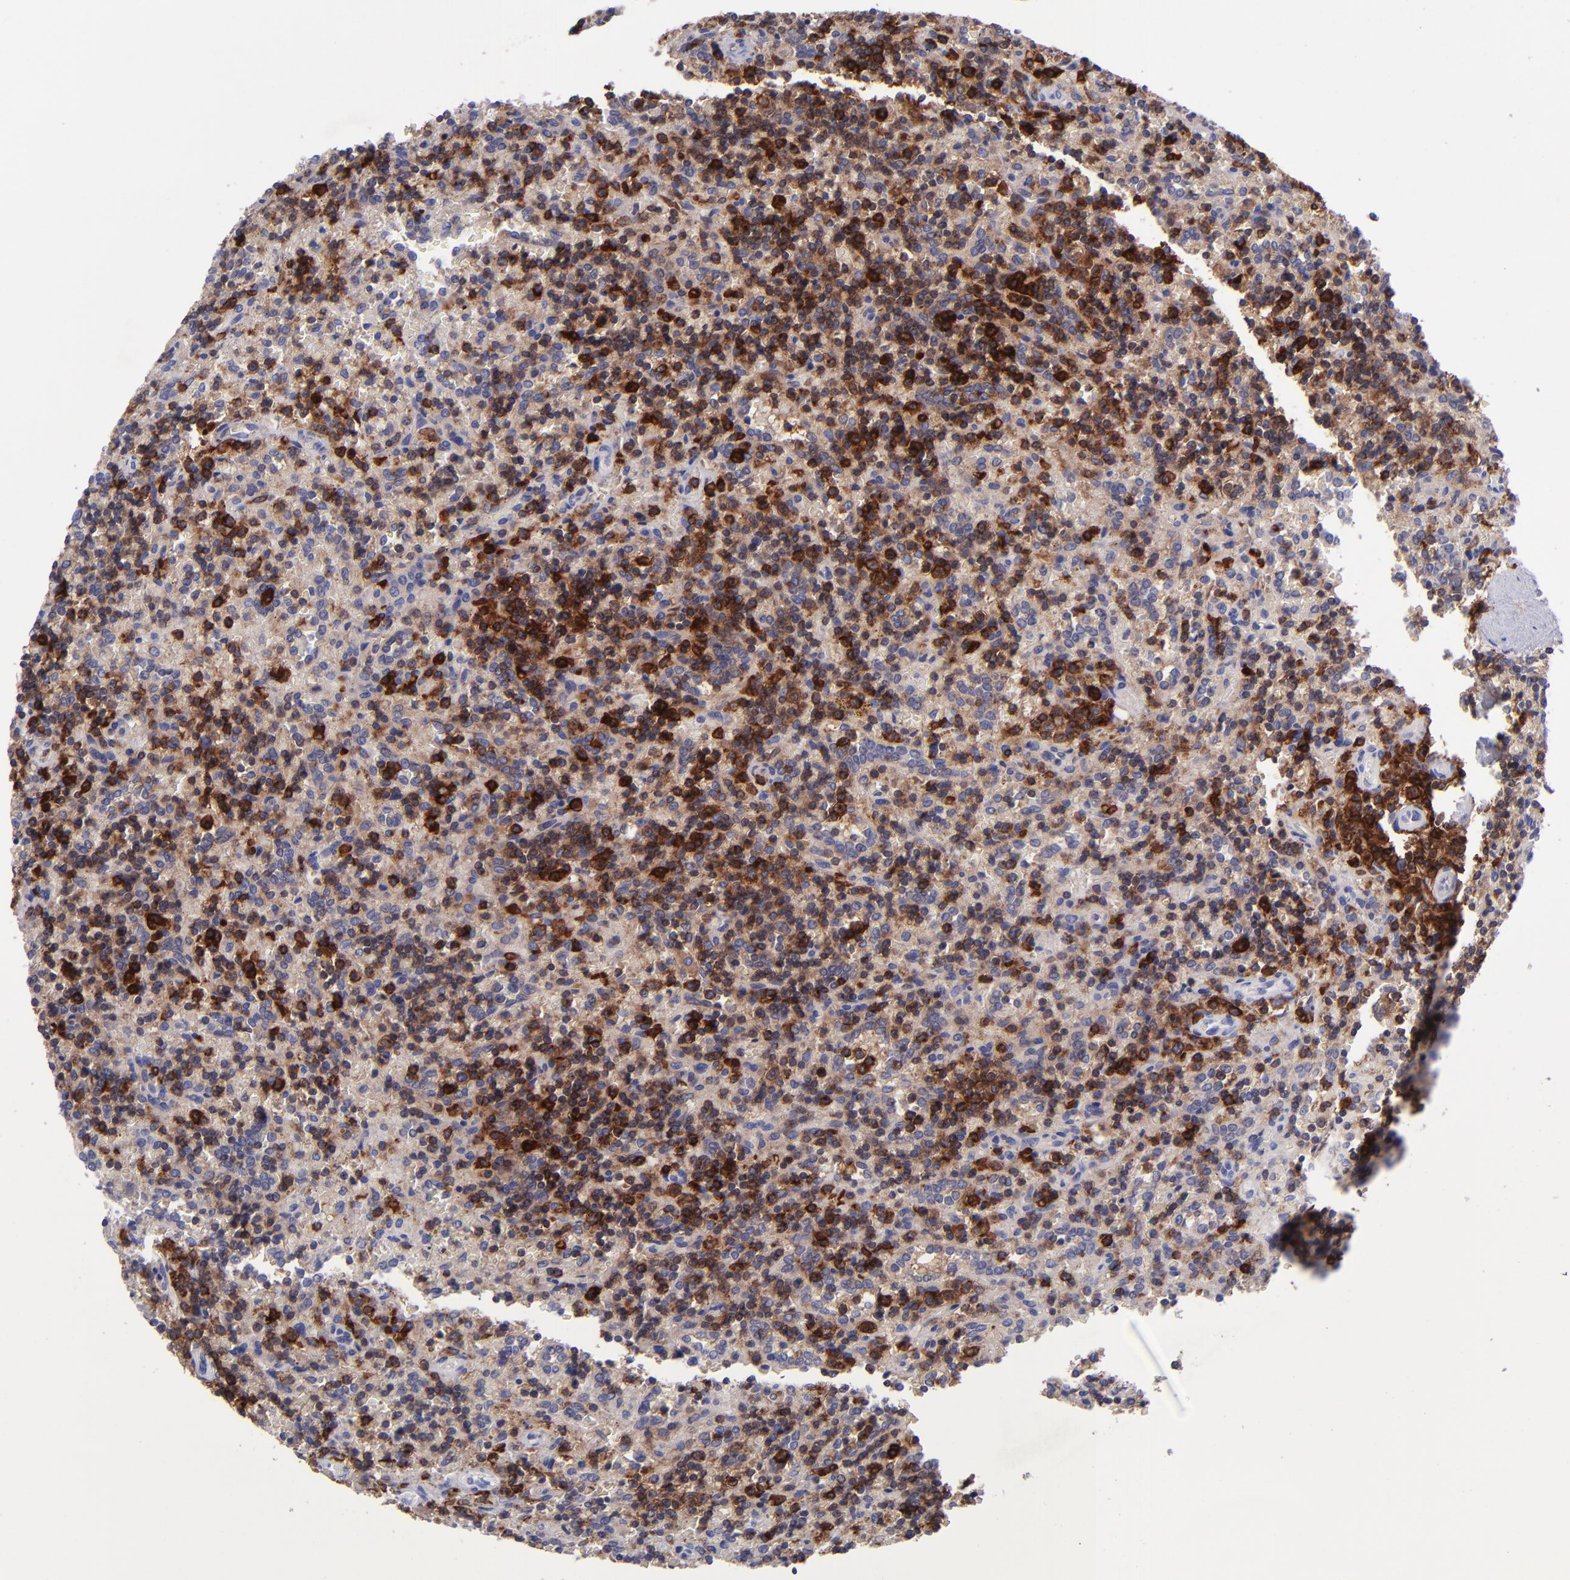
{"staining": {"intensity": "strong", "quantity": ">75%", "location": "cytoplasmic/membranous"}, "tissue": "lymphoma", "cell_type": "Tumor cells", "image_type": "cancer", "snomed": [{"axis": "morphology", "description": "Malignant lymphoma, non-Hodgkin's type, Low grade"}, {"axis": "topography", "description": "Spleen"}], "caption": "Immunohistochemistry of malignant lymphoma, non-Hodgkin's type (low-grade) shows high levels of strong cytoplasmic/membranous expression in approximately >75% of tumor cells. The staining was performed using DAB (3,3'-diaminobenzidine), with brown indicating positive protein expression. Nuclei are stained blue with hematoxylin.", "gene": "ICAM3", "patient": {"sex": "male", "age": 67}}